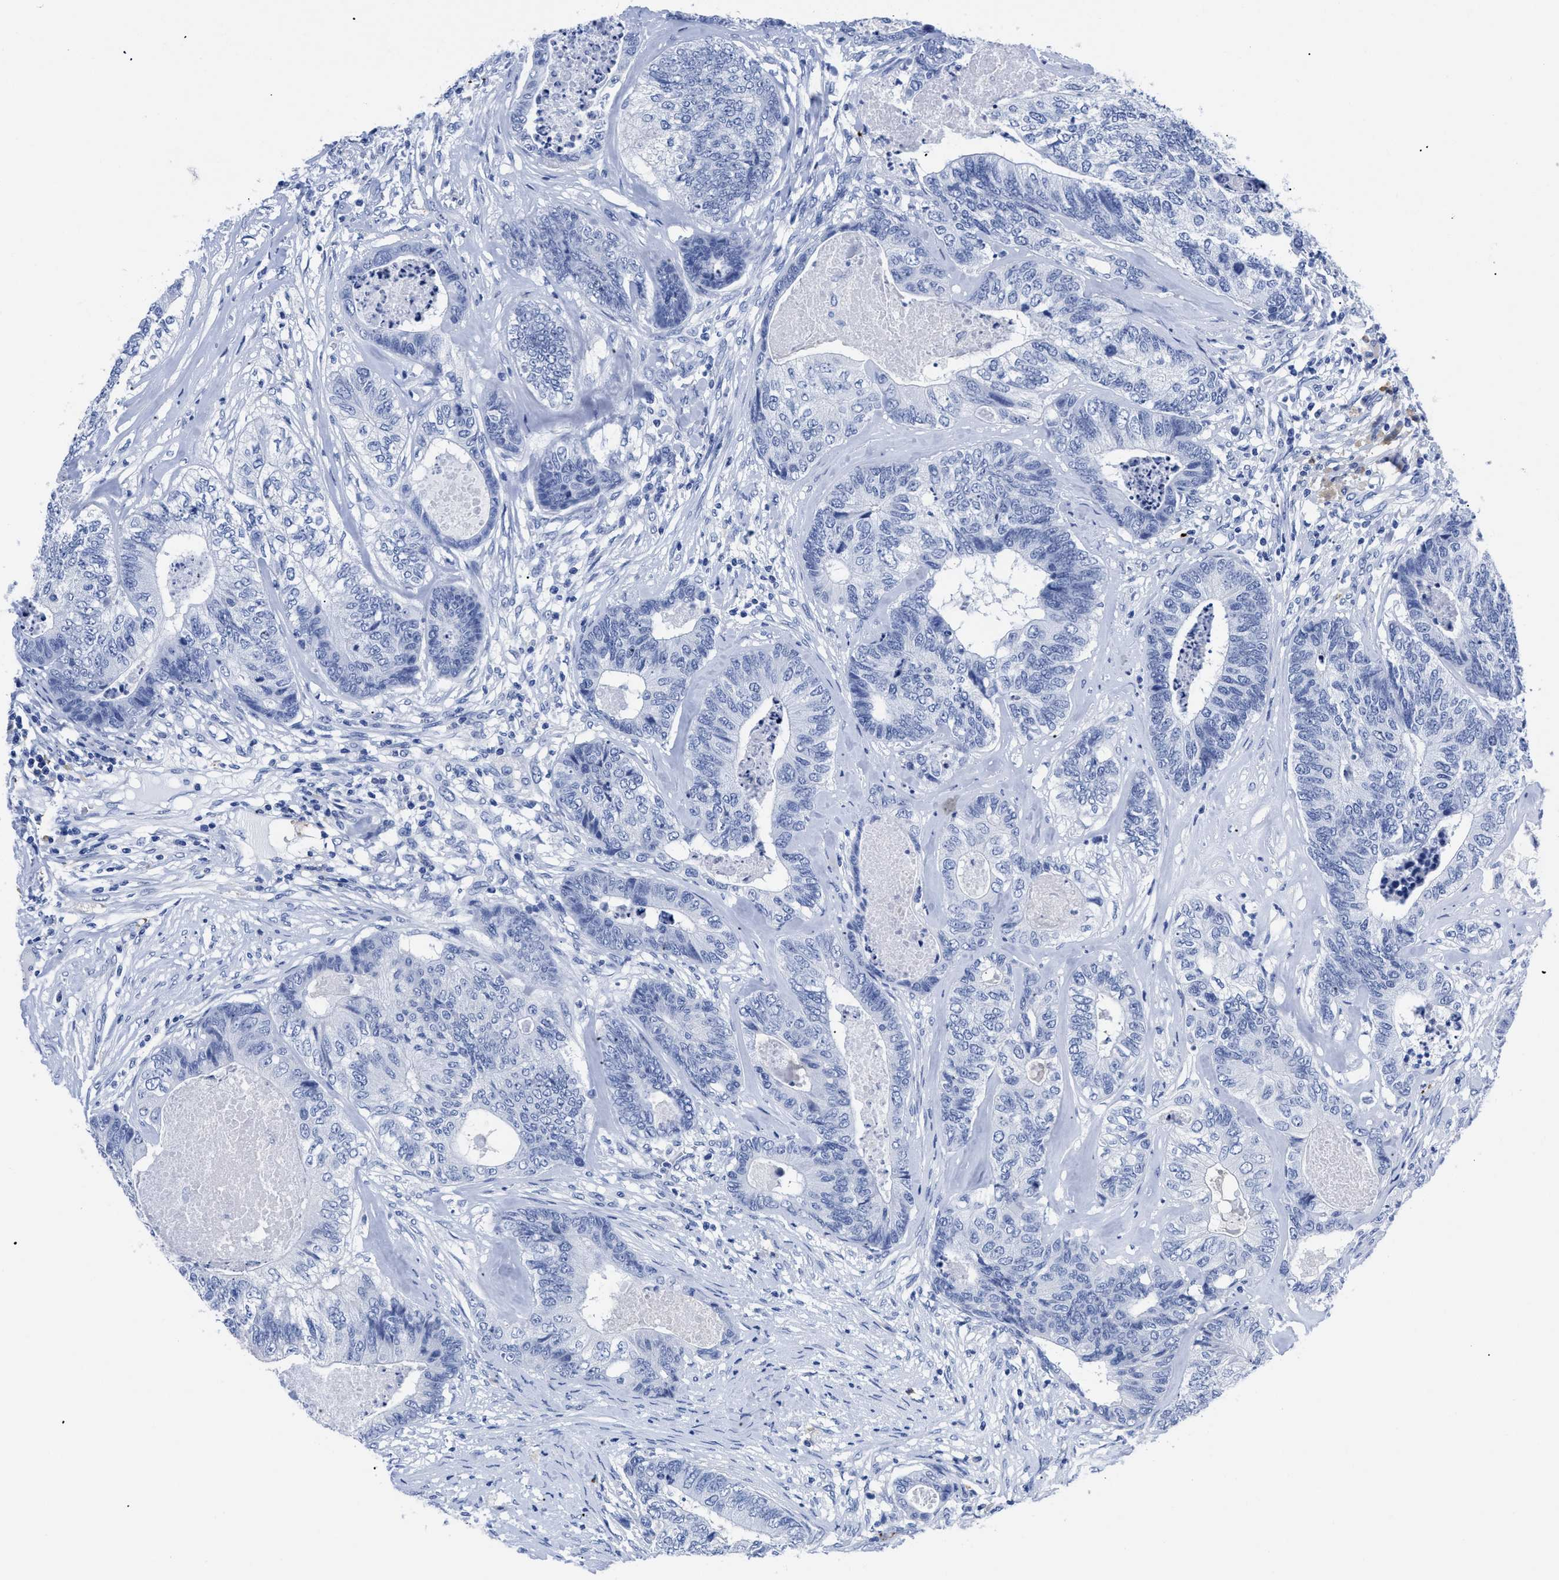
{"staining": {"intensity": "negative", "quantity": "none", "location": "none"}, "tissue": "colorectal cancer", "cell_type": "Tumor cells", "image_type": "cancer", "snomed": [{"axis": "morphology", "description": "Adenocarcinoma, NOS"}, {"axis": "topography", "description": "Colon"}], "caption": "High magnification brightfield microscopy of colorectal adenocarcinoma stained with DAB (brown) and counterstained with hematoxylin (blue): tumor cells show no significant expression.", "gene": "TREML1", "patient": {"sex": "female", "age": 67}}